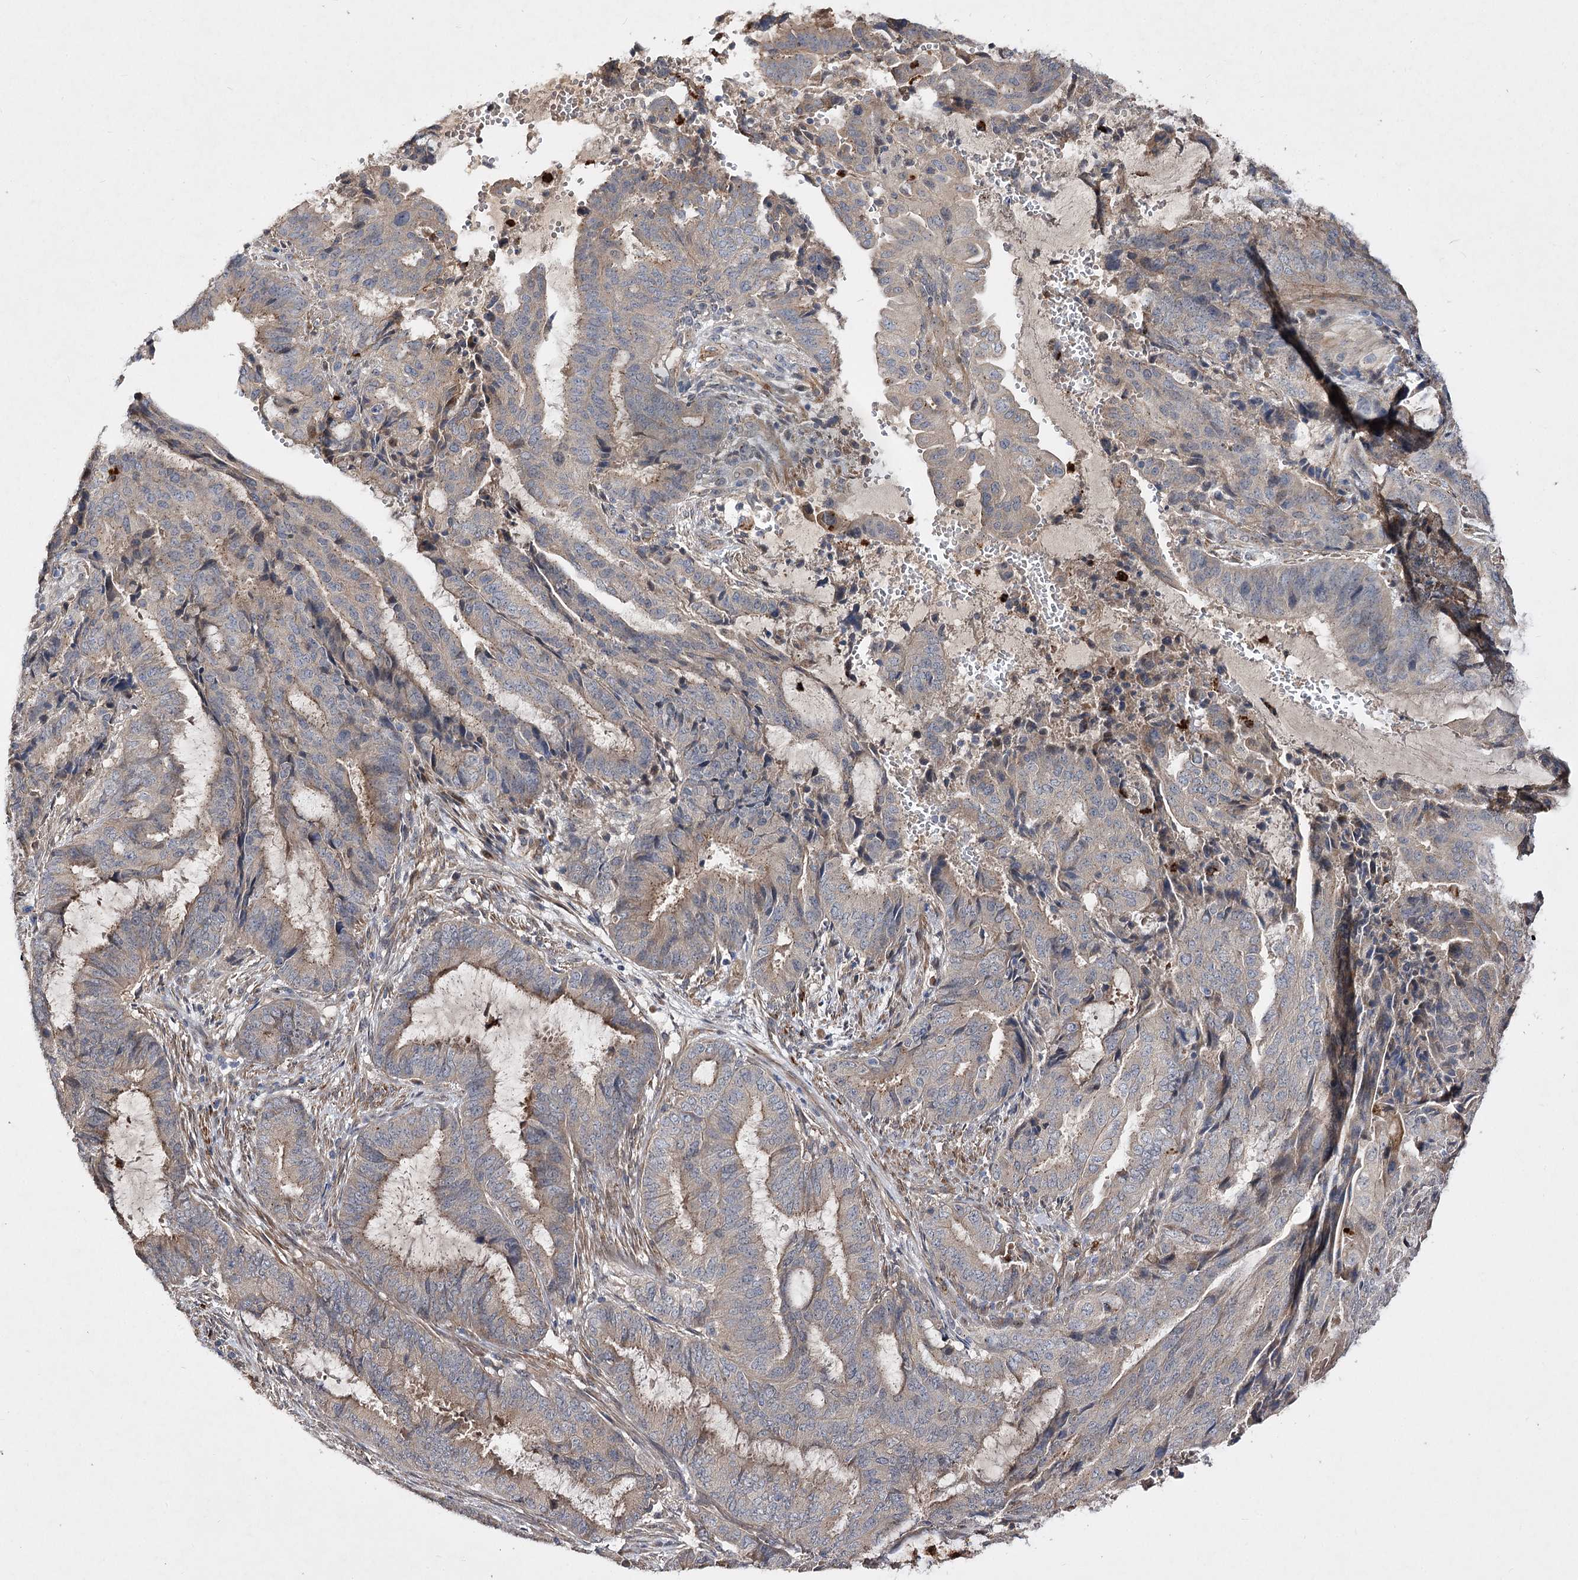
{"staining": {"intensity": "weak", "quantity": "25%-75%", "location": "cytoplasmic/membranous"}, "tissue": "endometrial cancer", "cell_type": "Tumor cells", "image_type": "cancer", "snomed": [{"axis": "morphology", "description": "Adenocarcinoma, NOS"}, {"axis": "topography", "description": "Endometrium"}], "caption": "Protein staining displays weak cytoplasmic/membranous positivity in approximately 25%-75% of tumor cells in endometrial cancer (adenocarcinoma). (DAB = brown stain, brightfield microscopy at high magnification).", "gene": "MINDY3", "patient": {"sex": "female", "age": 51}}